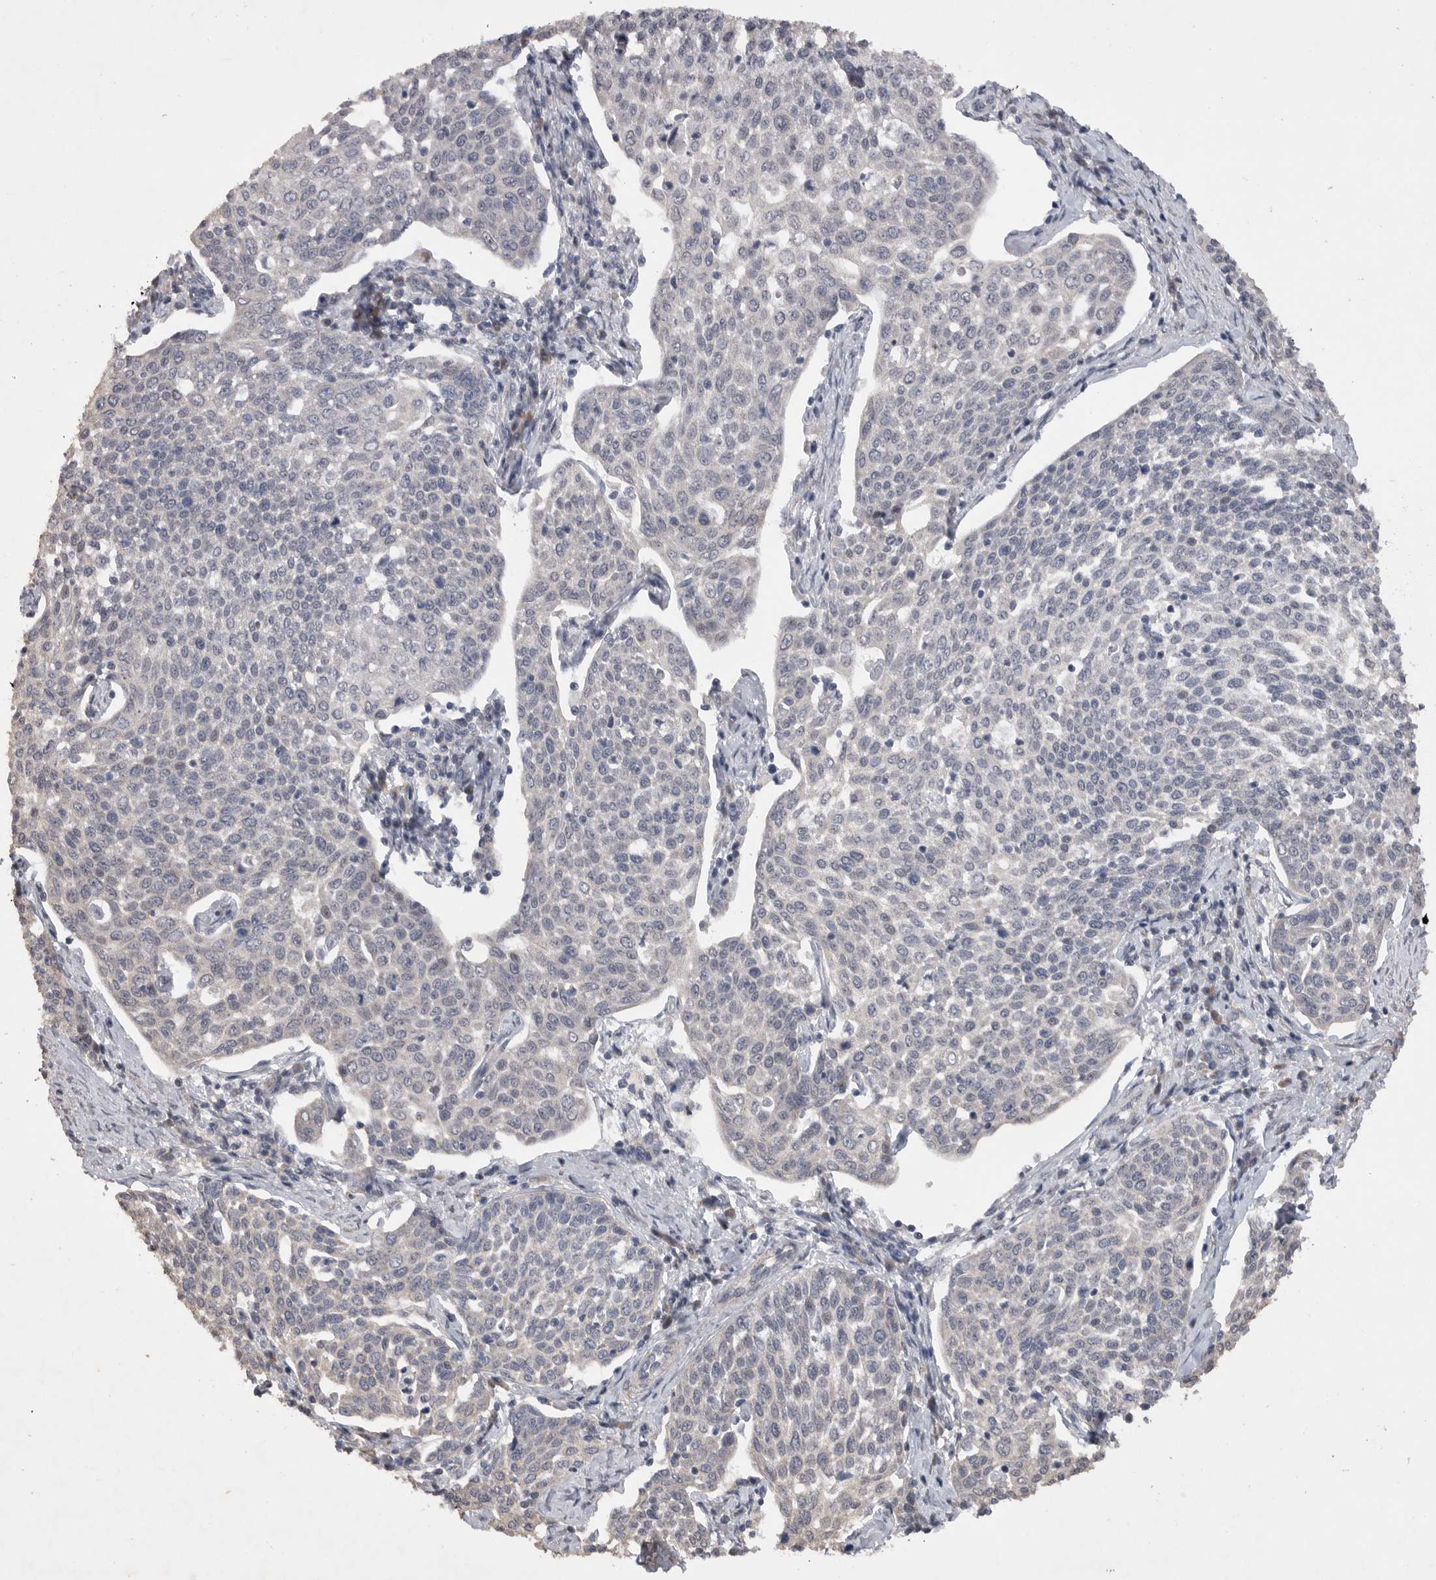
{"staining": {"intensity": "negative", "quantity": "none", "location": "none"}, "tissue": "cervical cancer", "cell_type": "Tumor cells", "image_type": "cancer", "snomed": [{"axis": "morphology", "description": "Squamous cell carcinoma, NOS"}, {"axis": "topography", "description": "Cervix"}], "caption": "Tumor cells are negative for brown protein staining in cervical cancer. (DAB IHC with hematoxylin counter stain).", "gene": "EDEM3", "patient": {"sex": "female", "age": 34}}